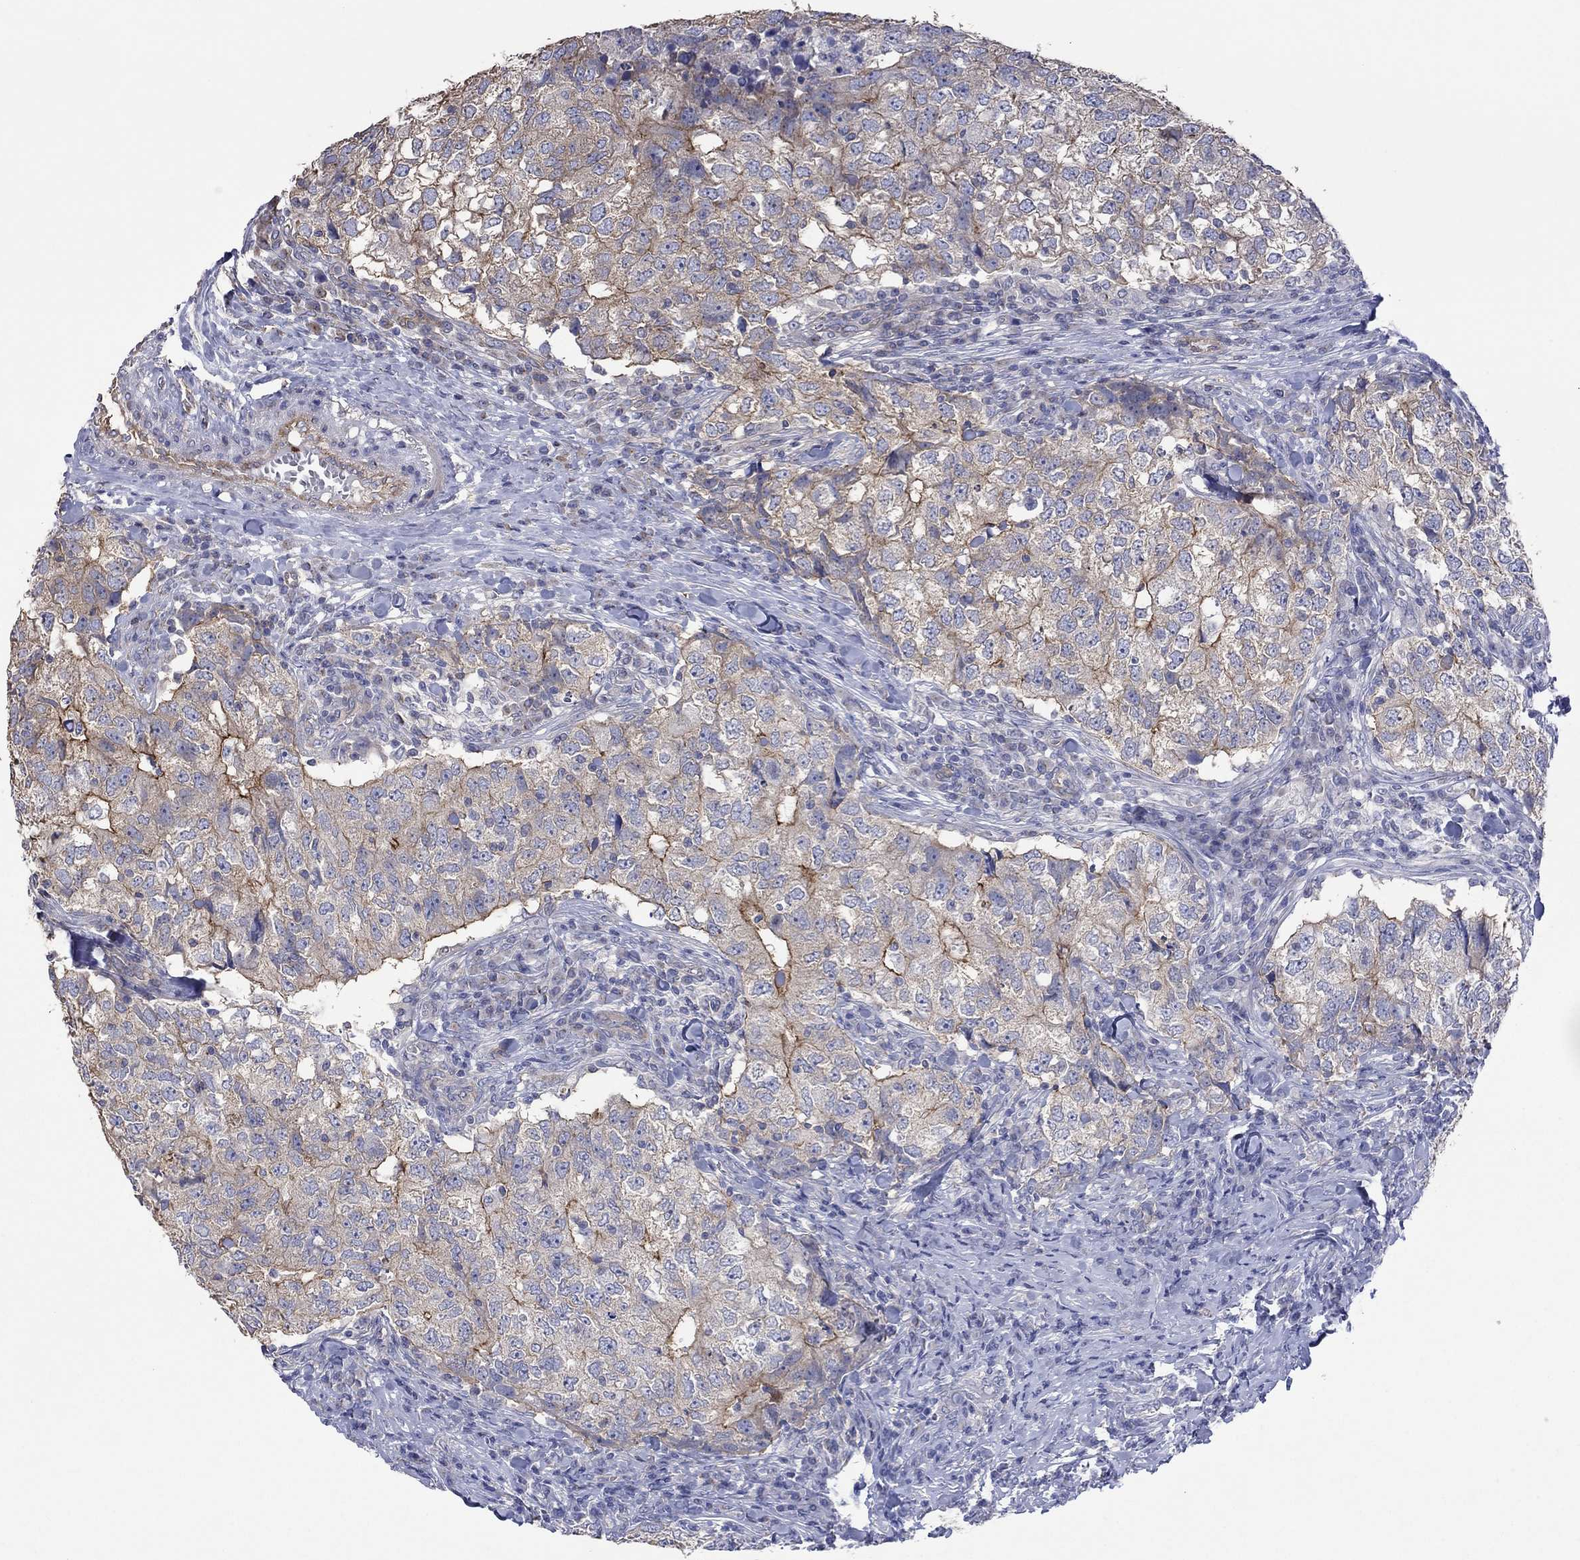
{"staining": {"intensity": "strong", "quantity": "<25%", "location": "cytoplasmic/membranous"}, "tissue": "breast cancer", "cell_type": "Tumor cells", "image_type": "cancer", "snomed": [{"axis": "morphology", "description": "Duct carcinoma"}, {"axis": "topography", "description": "Breast"}], "caption": "IHC (DAB) staining of breast invasive ductal carcinoma demonstrates strong cytoplasmic/membranous protein staining in about <25% of tumor cells. Immunohistochemistry stains the protein in brown and the nuclei are stained blue.", "gene": "TPRN", "patient": {"sex": "female", "age": 30}}